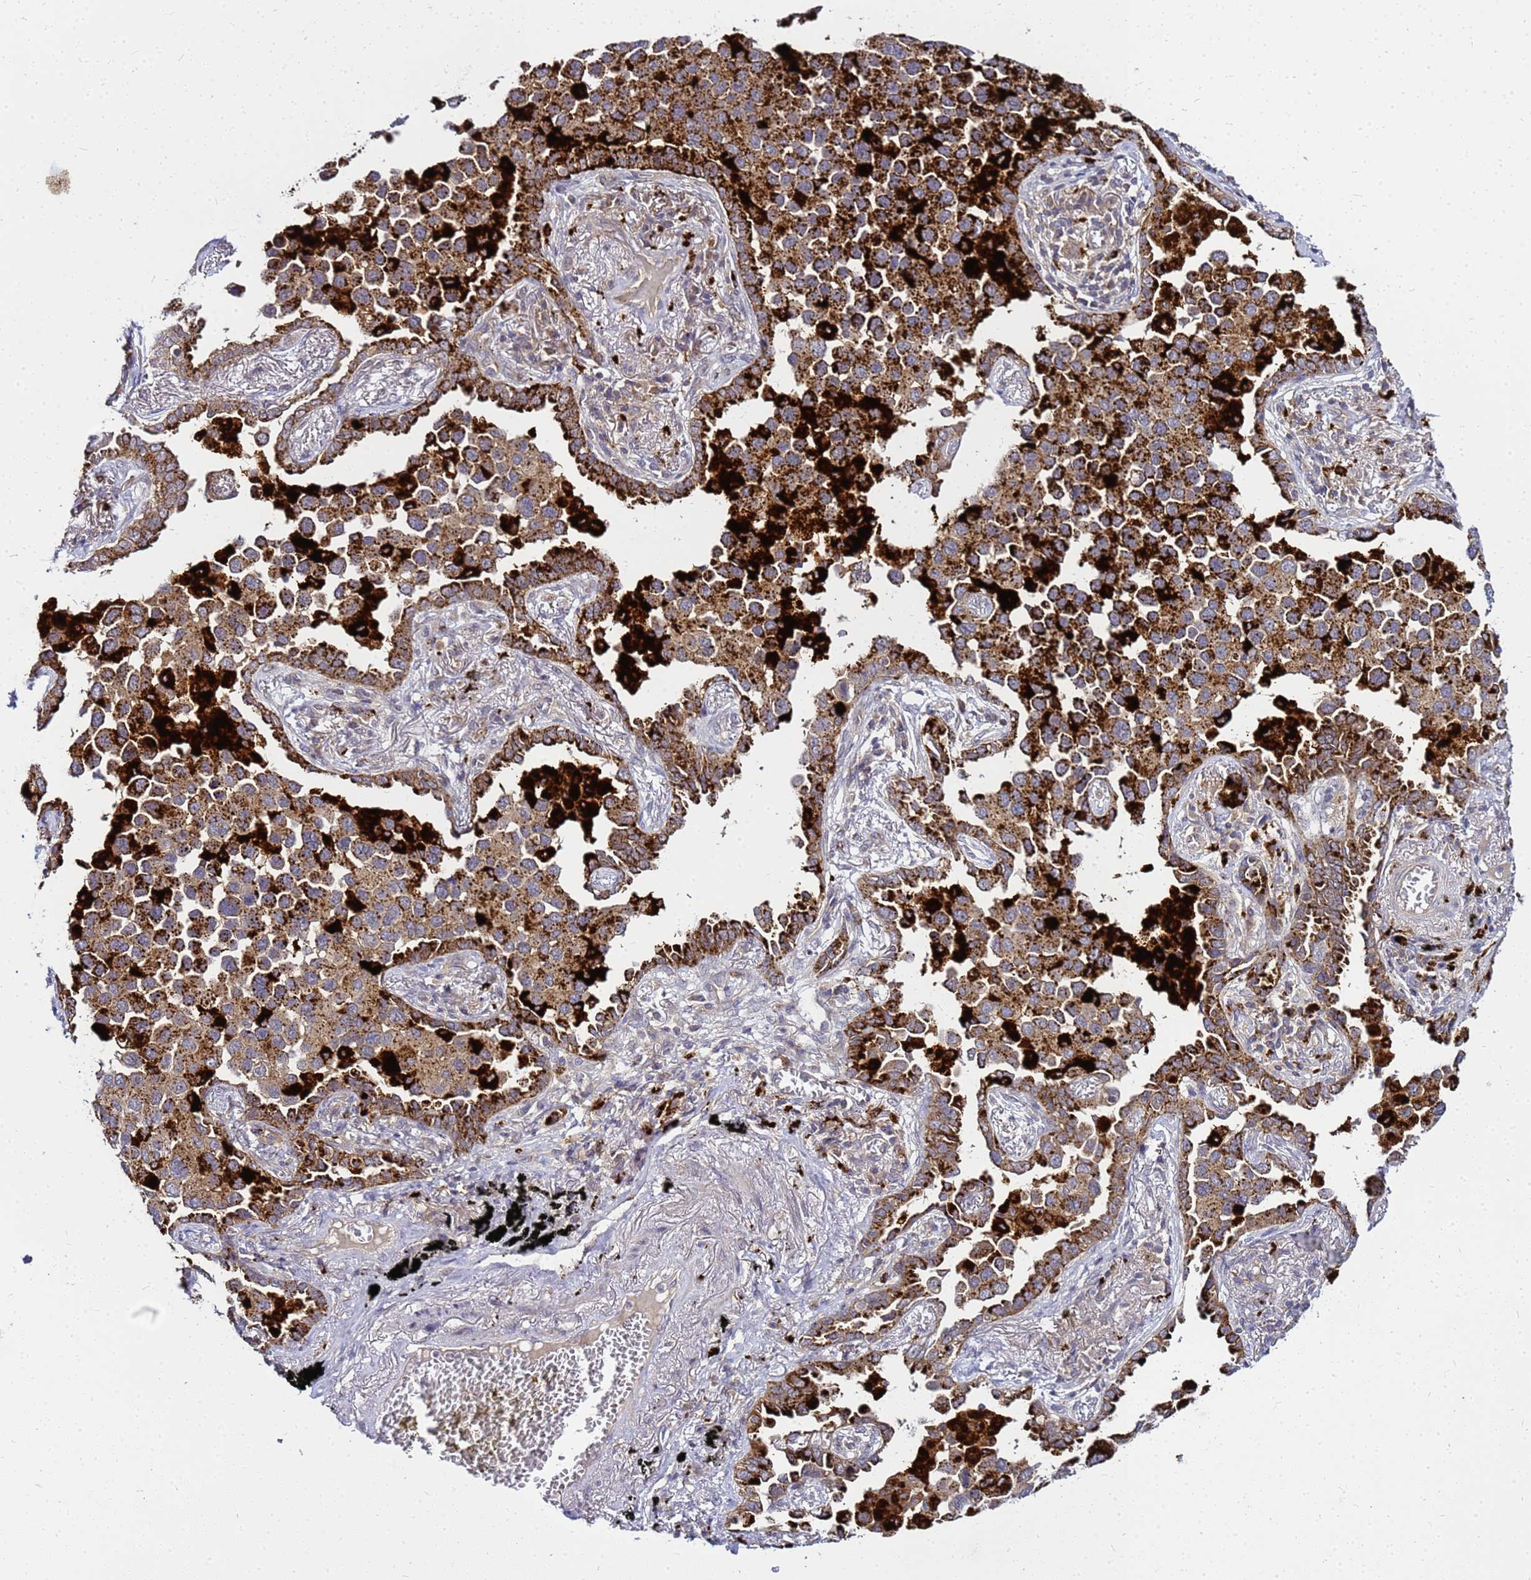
{"staining": {"intensity": "strong", "quantity": ">75%", "location": "cytoplasmic/membranous"}, "tissue": "lung cancer", "cell_type": "Tumor cells", "image_type": "cancer", "snomed": [{"axis": "morphology", "description": "Adenocarcinoma, NOS"}, {"axis": "topography", "description": "Lung"}], "caption": "Lung cancer (adenocarcinoma) tissue reveals strong cytoplasmic/membranous positivity in about >75% of tumor cells", "gene": "SAT1", "patient": {"sex": "male", "age": 67}}